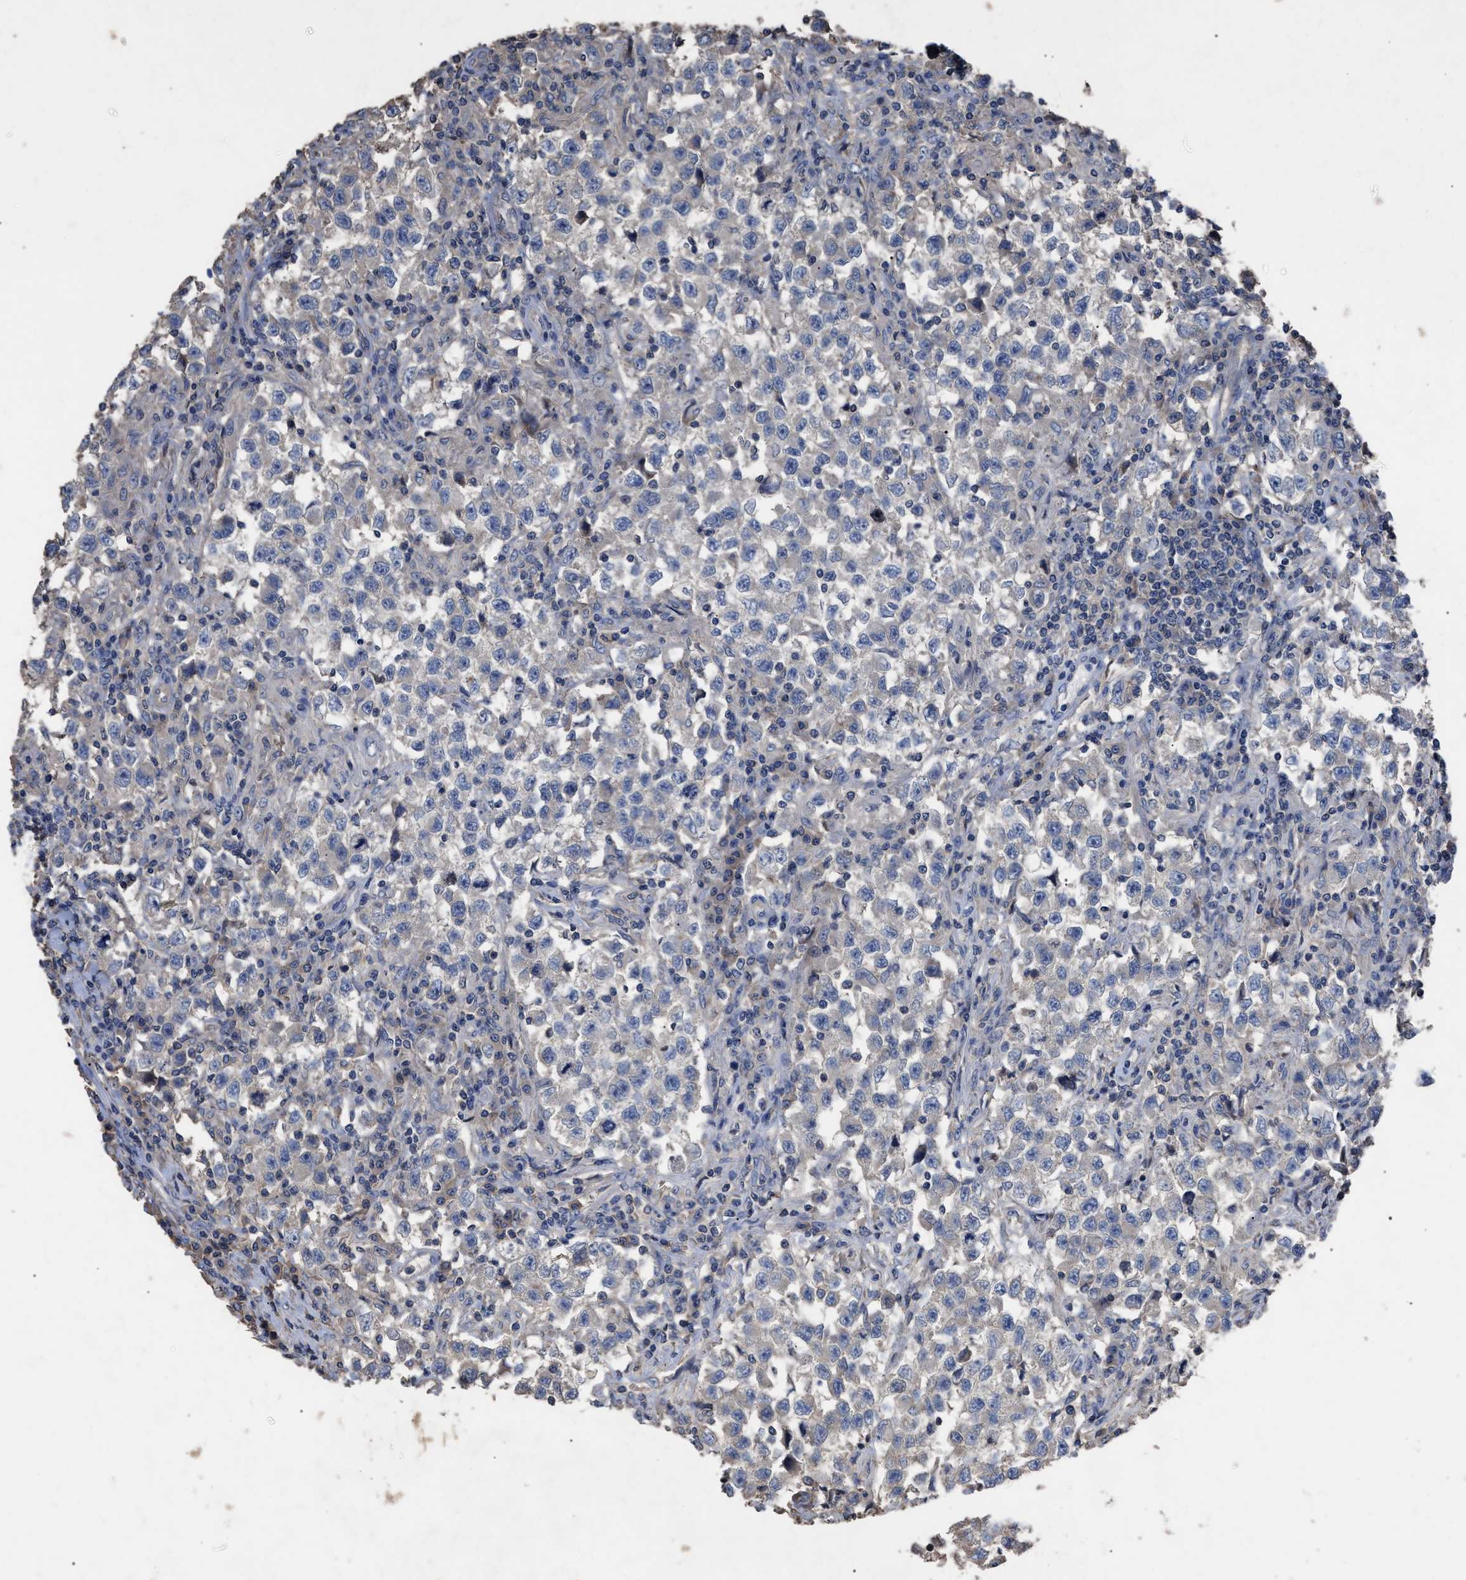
{"staining": {"intensity": "negative", "quantity": "none", "location": "none"}, "tissue": "testis cancer", "cell_type": "Tumor cells", "image_type": "cancer", "snomed": [{"axis": "morphology", "description": "Carcinoma, Embryonal, NOS"}, {"axis": "topography", "description": "Testis"}], "caption": "Immunohistochemical staining of human embryonal carcinoma (testis) reveals no significant staining in tumor cells.", "gene": "BTN2A1", "patient": {"sex": "male", "age": 21}}